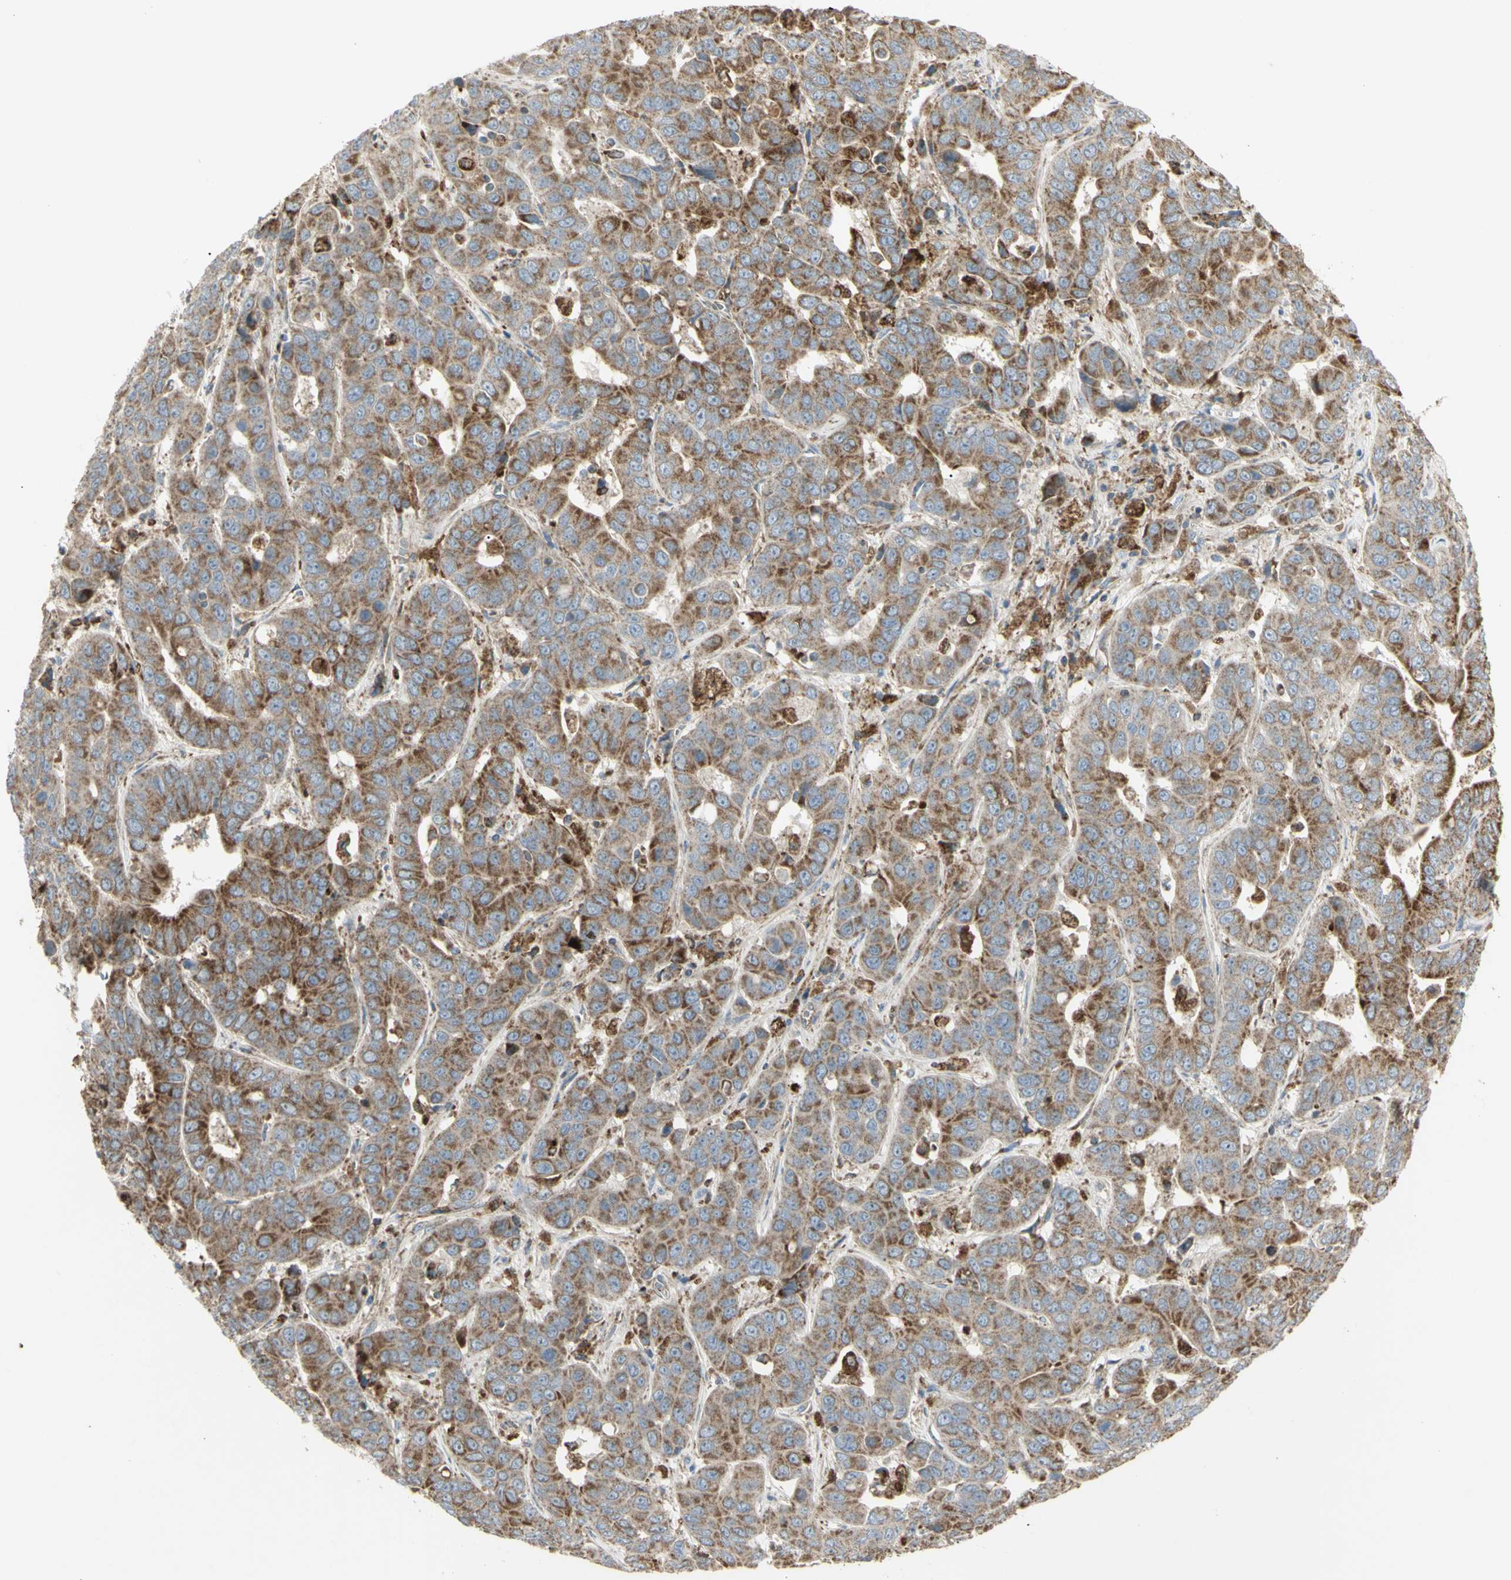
{"staining": {"intensity": "moderate", "quantity": ">75%", "location": "cytoplasmic/membranous"}, "tissue": "liver cancer", "cell_type": "Tumor cells", "image_type": "cancer", "snomed": [{"axis": "morphology", "description": "Cholangiocarcinoma"}, {"axis": "topography", "description": "Liver"}], "caption": "Liver cancer stained for a protein displays moderate cytoplasmic/membranous positivity in tumor cells. Using DAB (brown) and hematoxylin (blue) stains, captured at high magnification using brightfield microscopy.", "gene": "CYB5R1", "patient": {"sex": "female", "age": 52}}